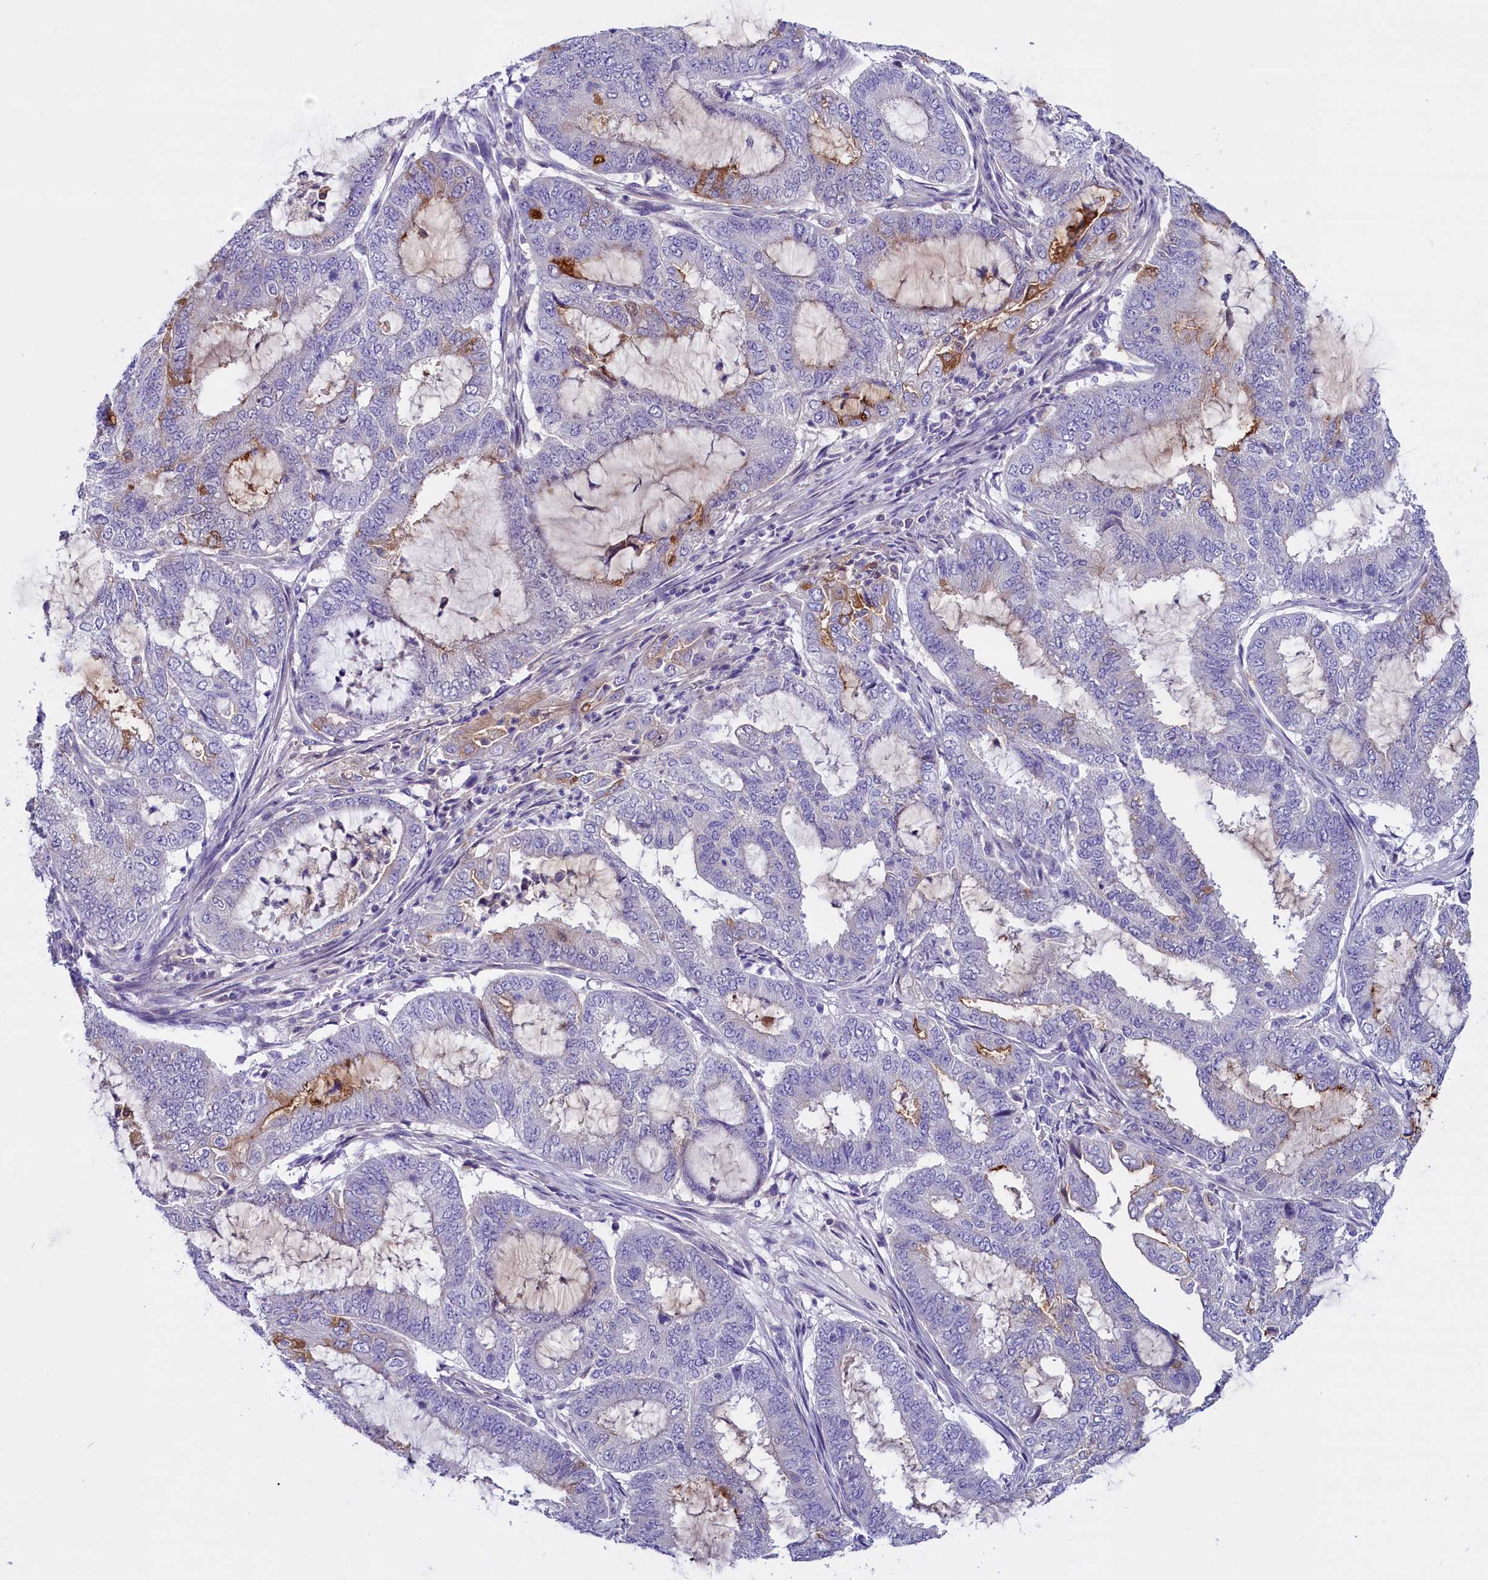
{"staining": {"intensity": "moderate", "quantity": "<25%", "location": "cytoplasmic/membranous"}, "tissue": "endometrial cancer", "cell_type": "Tumor cells", "image_type": "cancer", "snomed": [{"axis": "morphology", "description": "Adenocarcinoma, NOS"}, {"axis": "topography", "description": "Endometrium"}], "caption": "This image exhibits IHC staining of endometrial cancer, with low moderate cytoplasmic/membranous expression in approximately <25% of tumor cells.", "gene": "RTTN", "patient": {"sex": "female", "age": 51}}